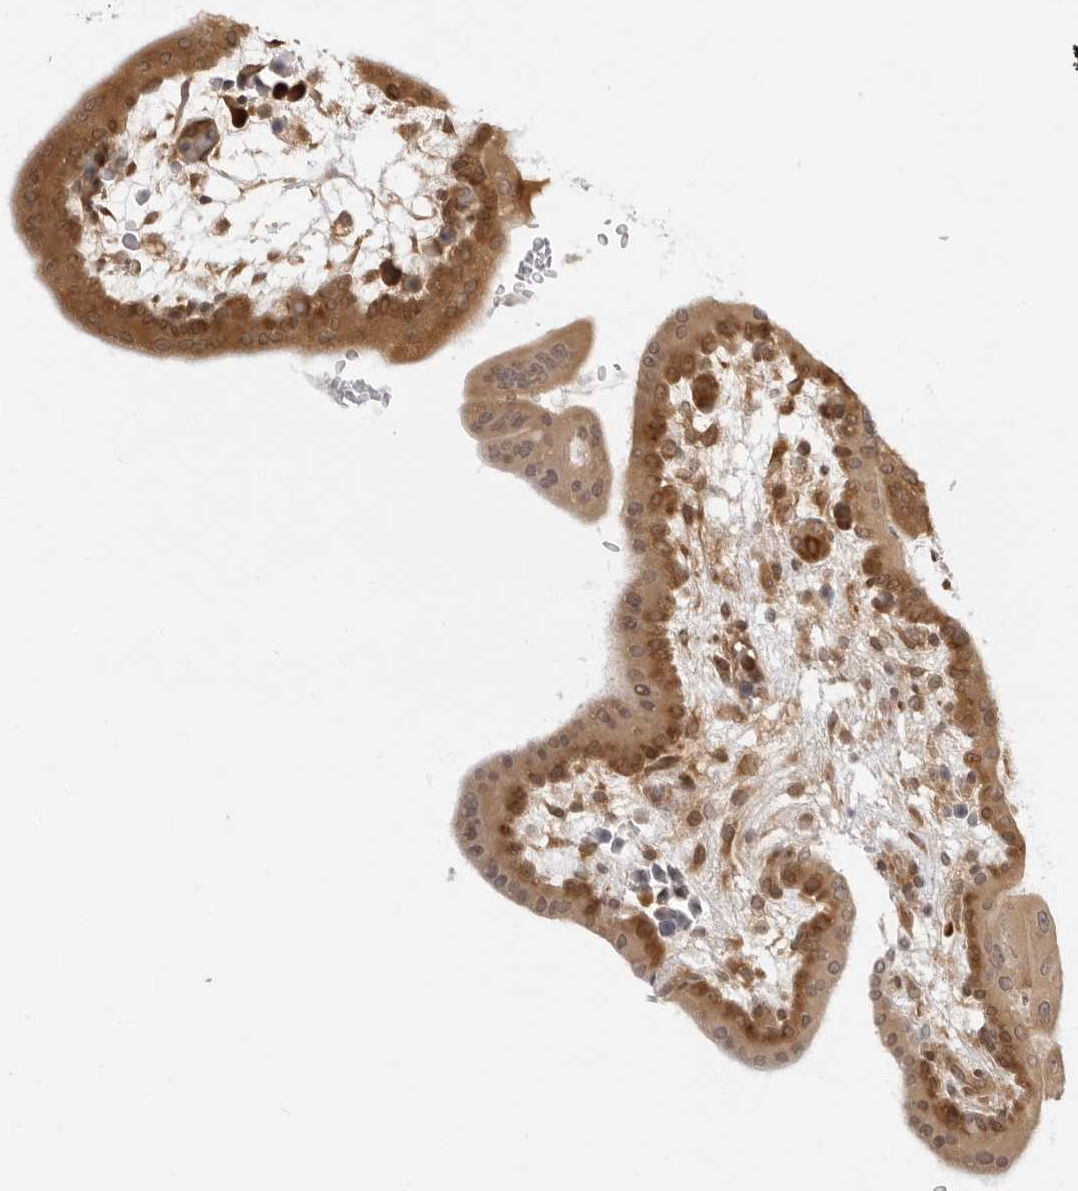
{"staining": {"intensity": "strong", "quantity": ">75%", "location": "cytoplasmic/membranous"}, "tissue": "placenta", "cell_type": "Decidual cells", "image_type": "normal", "snomed": [{"axis": "morphology", "description": "Normal tissue, NOS"}, {"axis": "topography", "description": "Placenta"}], "caption": "High-magnification brightfield microscopy of unremarkable placenta stained with DAB (3,3'-diaminobenzidine) (brown) and counterstained with hematoxylin (blue). decidual cells exhibit strong cytoplasmic/membranous staining is identified in about>75% of cells. (DAB (3,3'-diaminobenzidine) IHC, brown staining for protein, blue staining for nuclei).", "gene": "PRRC2C", "patient": {"sex": "female", "age": 35}}